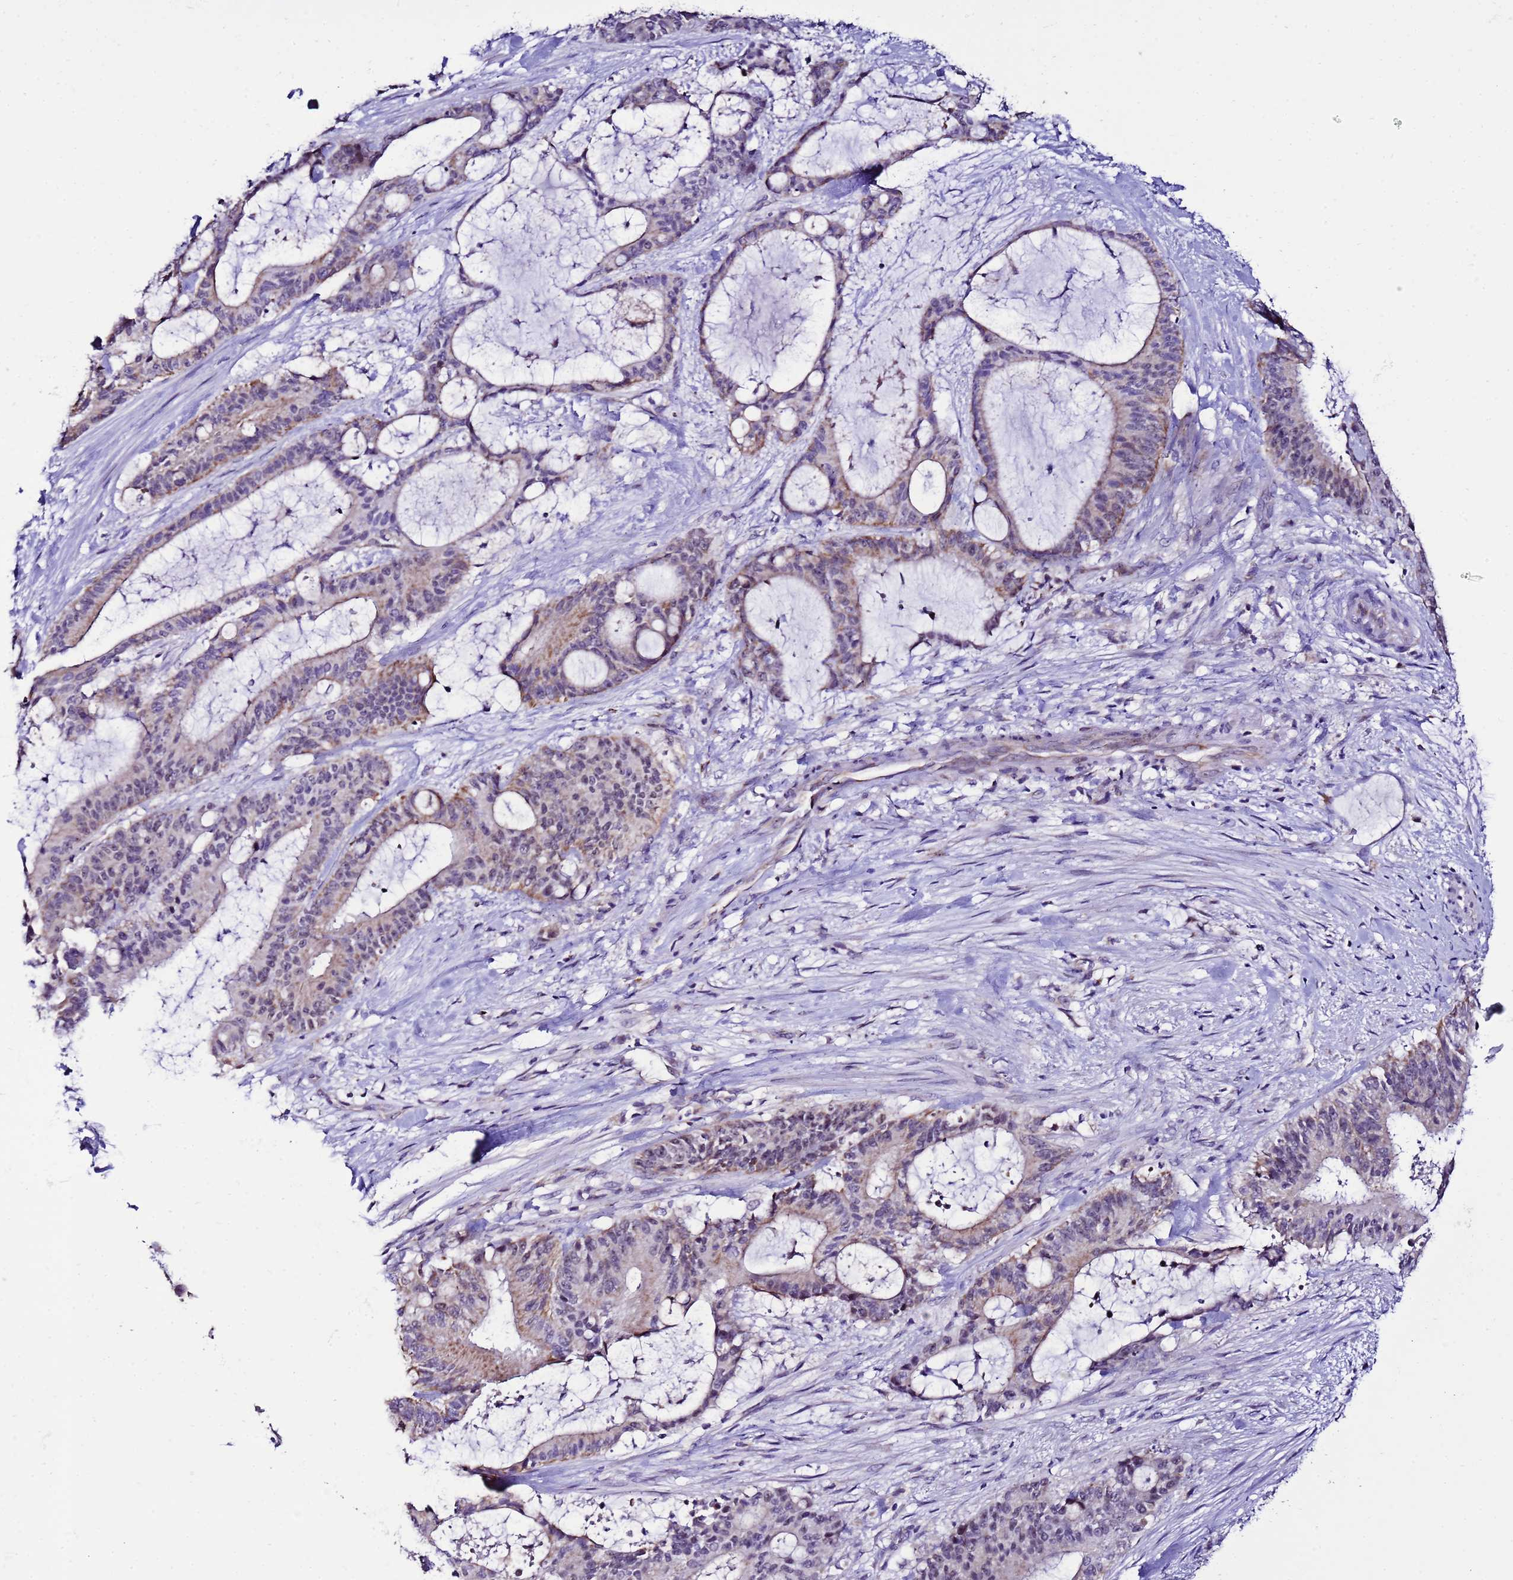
{"staining": {"intensity": "moderate", "quantity": "25%-75%", "location": "cytoplasmic/membranous"}, "tissue": "liver cancer", "cell_type": "Tumor cells", "image_type": "cancer", "snomed": [{"axis": "morphology", "description": "Normal tissue, NOS"}, {"axis": "morphology", "description": "Cholangiocarcinoma"}, {"axis": "topography", "description": "Liver"}, {"axis": "topography", "description": "Peripheral nerve tissue"}], "caption": "About 25%-75% of tumor cells in human liver cholangiocarcinoma demonstrate moderate cytoplasmic/membranous protein staining as visualized by brown immunohistochemical staining.", "gene": "DPH6", "patient": {"sex": "female", "age": 73}}